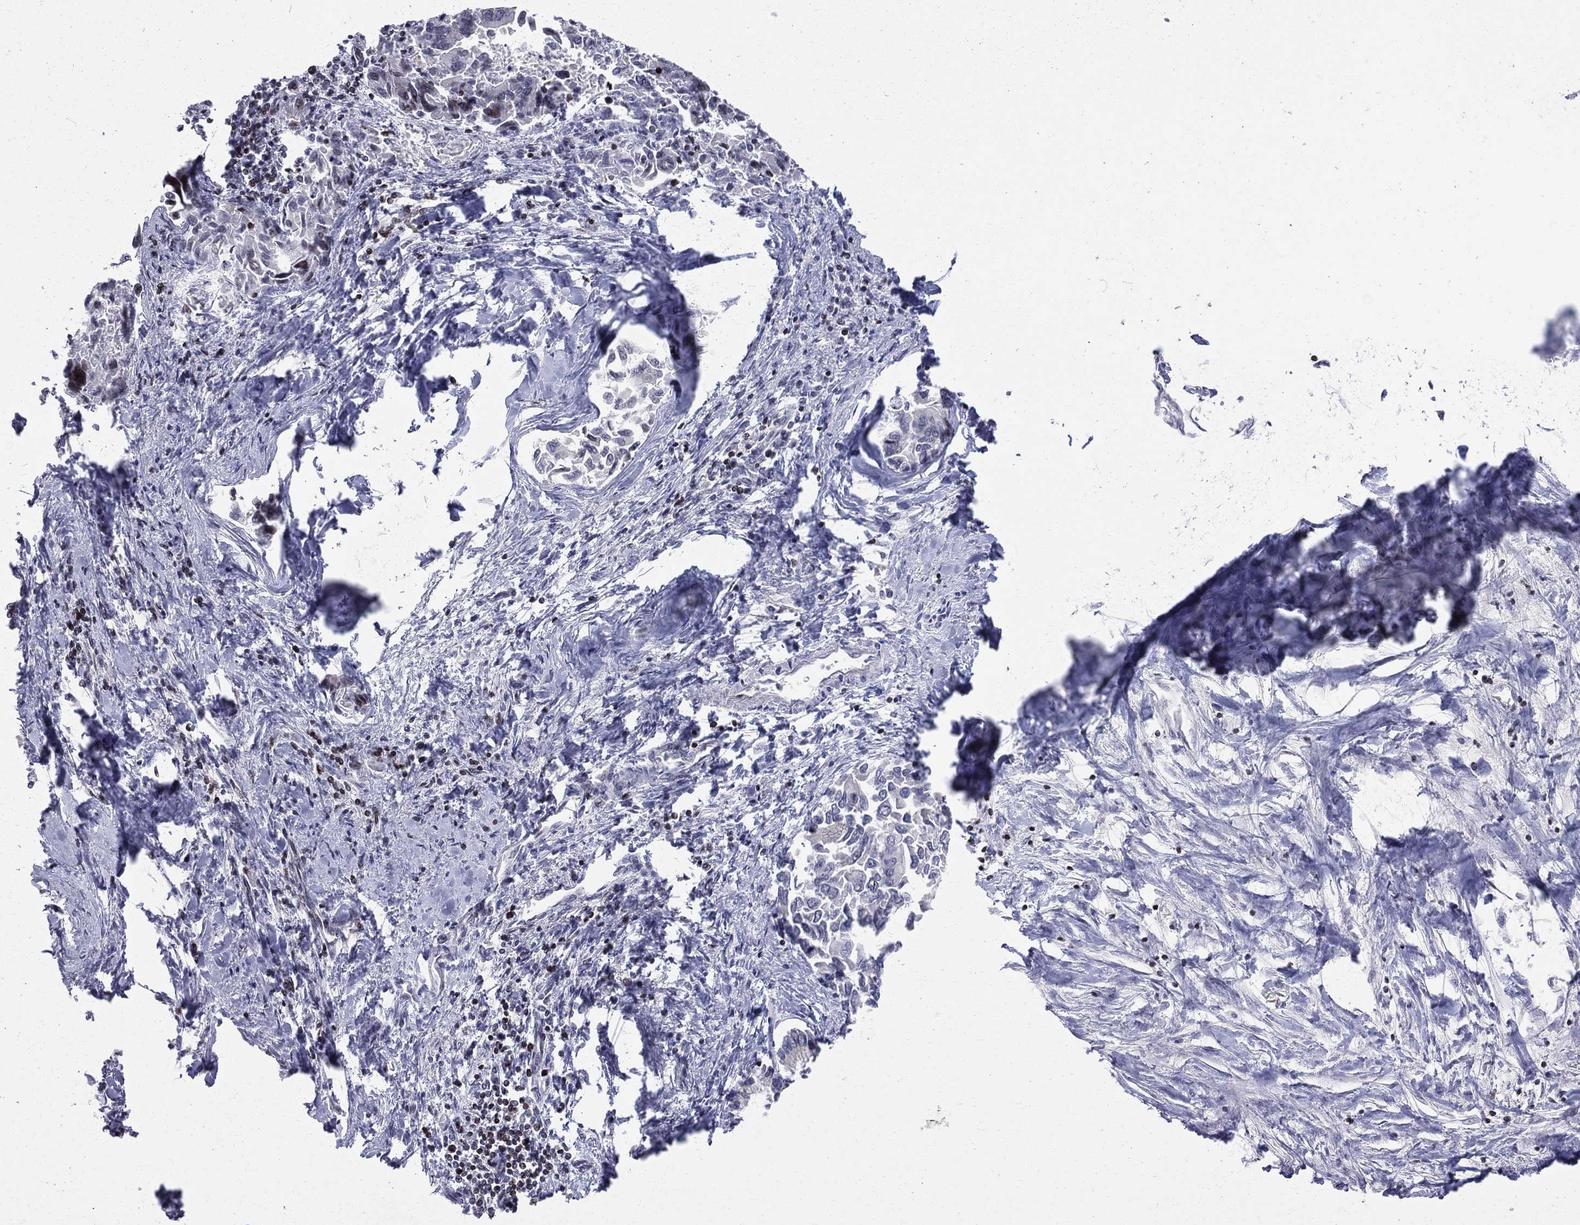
{"staining": {"intensity": "negative", "quantity": "none", "location": "none"}, "tissue": "liver cancer", "cell_type": "Tumor cells", "image_type": "cancer", "snomed": [{"axis": "morphology", "description": "Cholangiocarcinoma"}, {"axis": "topography", "description": "Liver"}], "caption": "This histopathology image is of liver cancer stained with immunohistochemistry (IHC) to label a protein in brown with the nuclei are counter-stained blue. There is no positivity in tumor cells.", "gene": "DBF4B", "patient": {"sex": "male", "age": 66}}